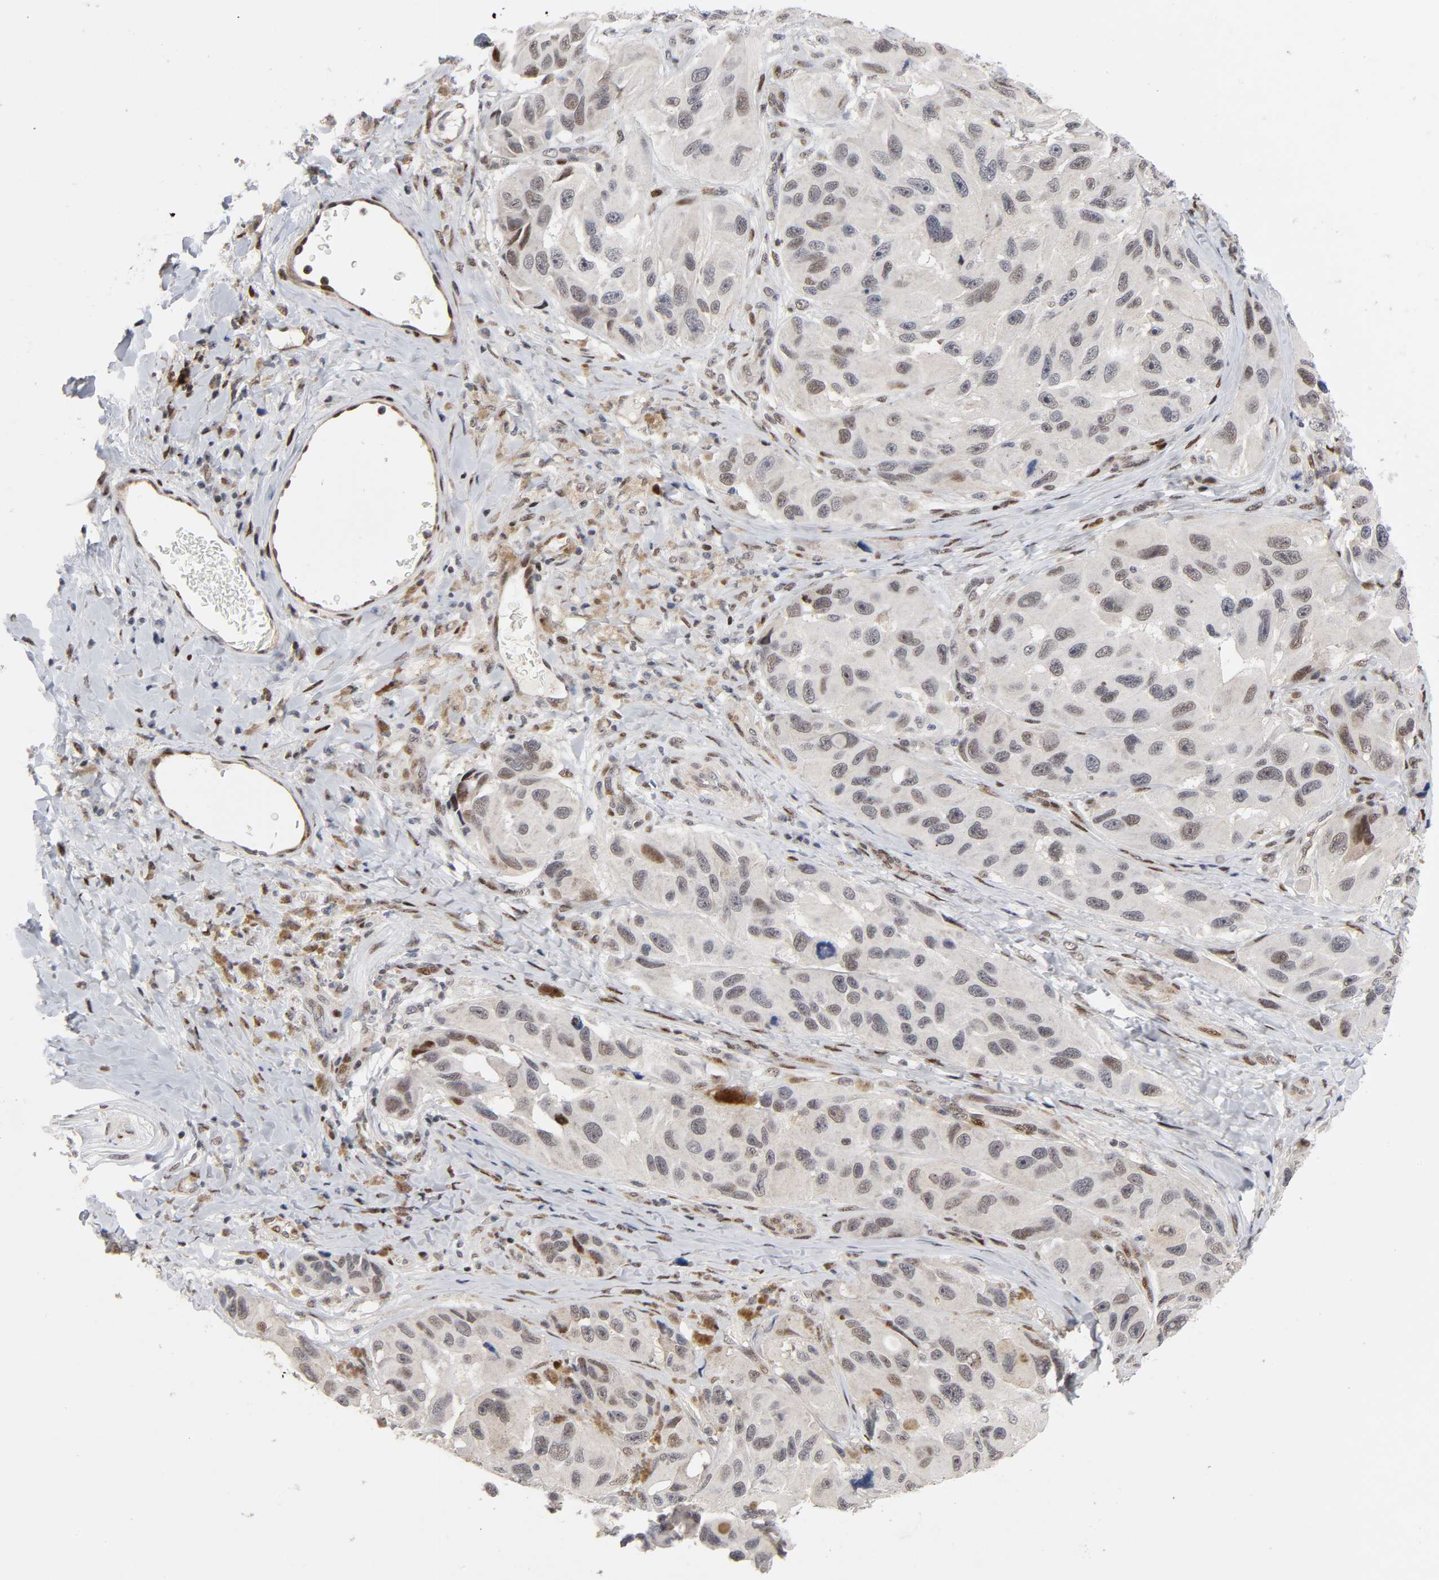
{"staining": {"intensity": "weak", "quantity": "<25%", "location": "nuclear"}, "tissue": "melanoma", "cell_type": "Tumor cells", "image_type": "cancer", "snomed": [{"axis": "morphology", "description": "Malignant melanoma, NOS"}, {"axis": "topography", "description": "Skin"}], "caption": "Protein analysis of melanoma shows no significant positivity in tumor cells.", "gene": "STK38", "patient": {"sex": "female", "age": 73}}